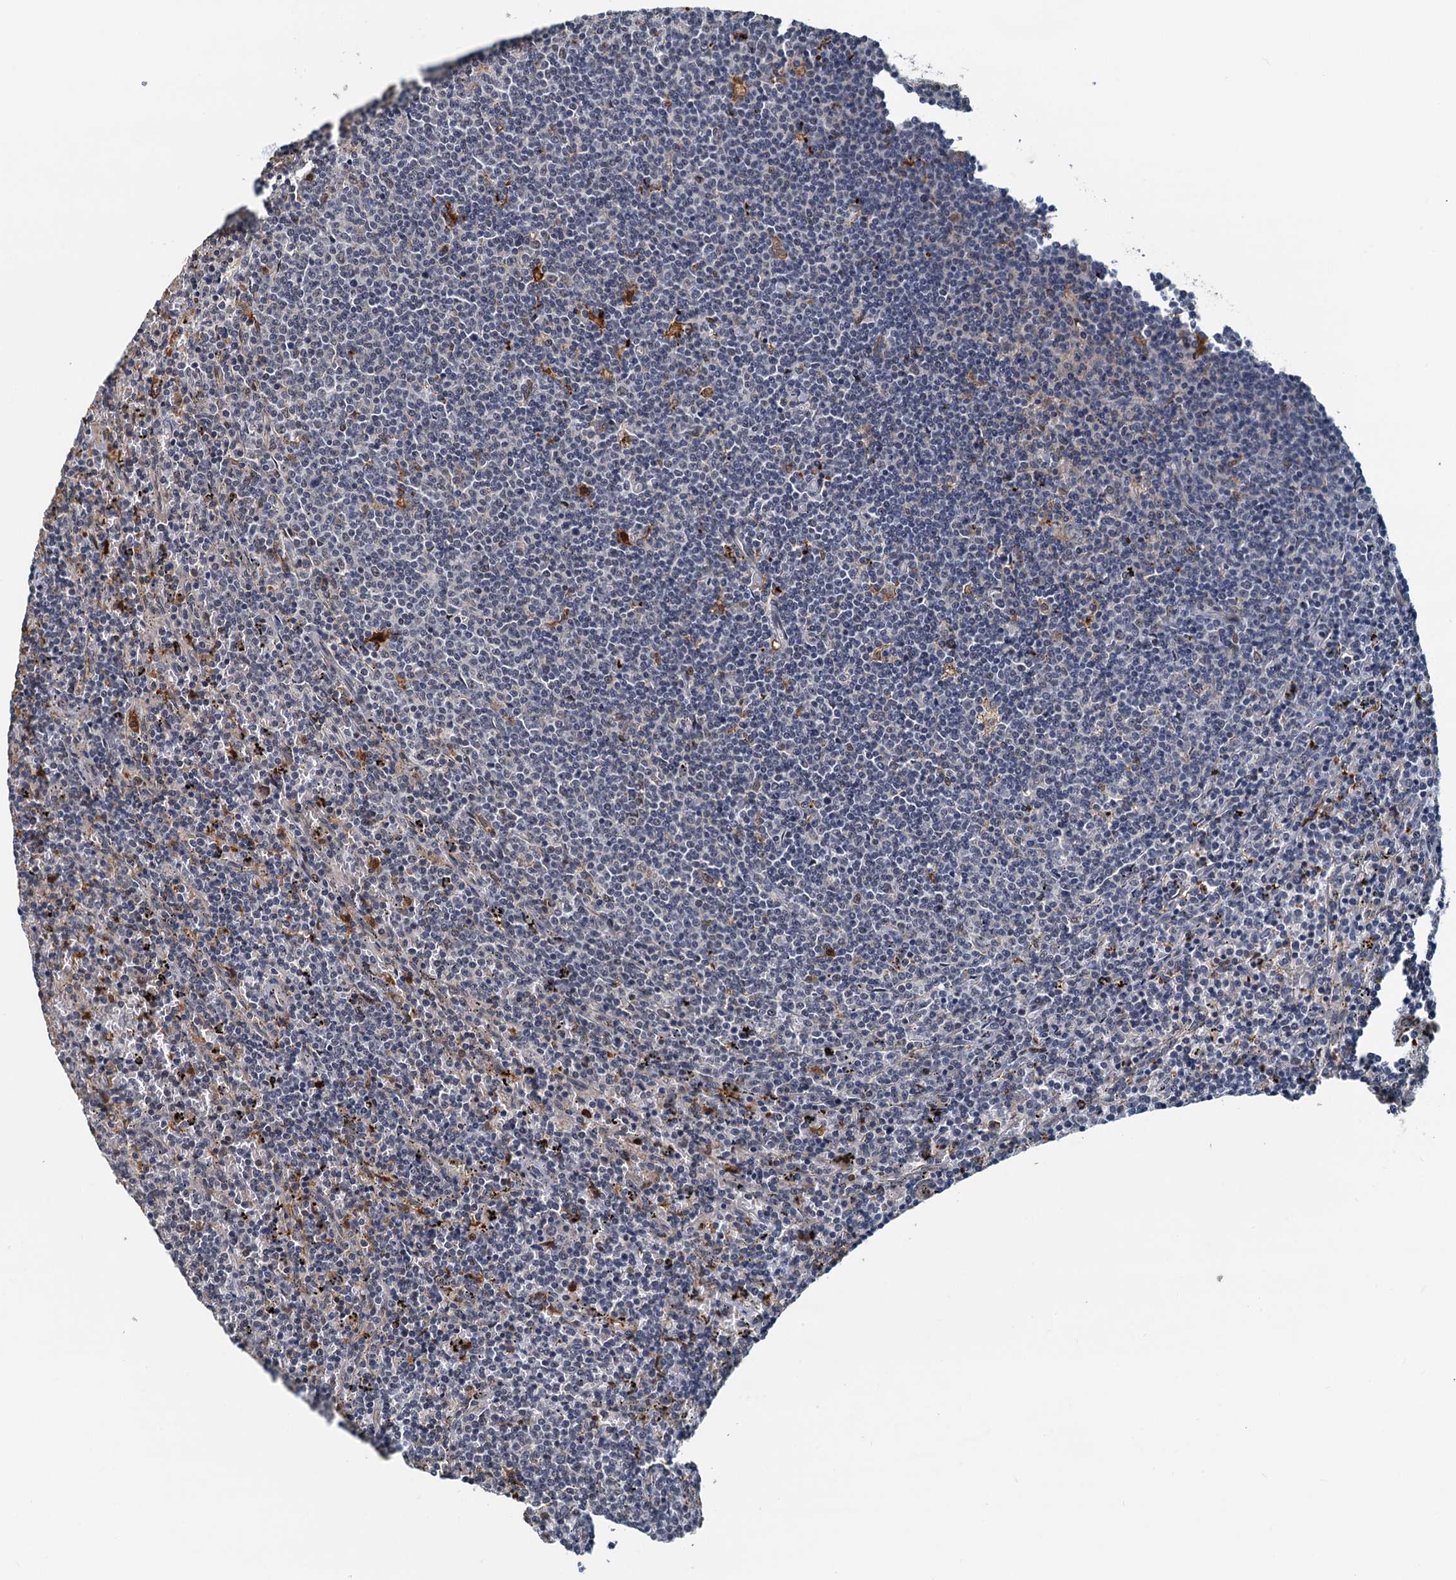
{"staining": {"intensity": "negative", "quantity": "none", "location": "none"}, "tissue": "lymphoma", "cell_type": "Tumor cells", "image_type": "cancer", "snomed": [{"axis": "morphology", "description": "Malignant lymphoma, non-Hodgkin's type, Low grade"}, {"axis": "topography", "description": "Spleen"}], "caption": "DAB immunohistochemical staining of human lymphoma reveals no significant positivity in tumor cells.", "gene": "SPINDOC", "patient": {"sex": "female", "age": 50}}